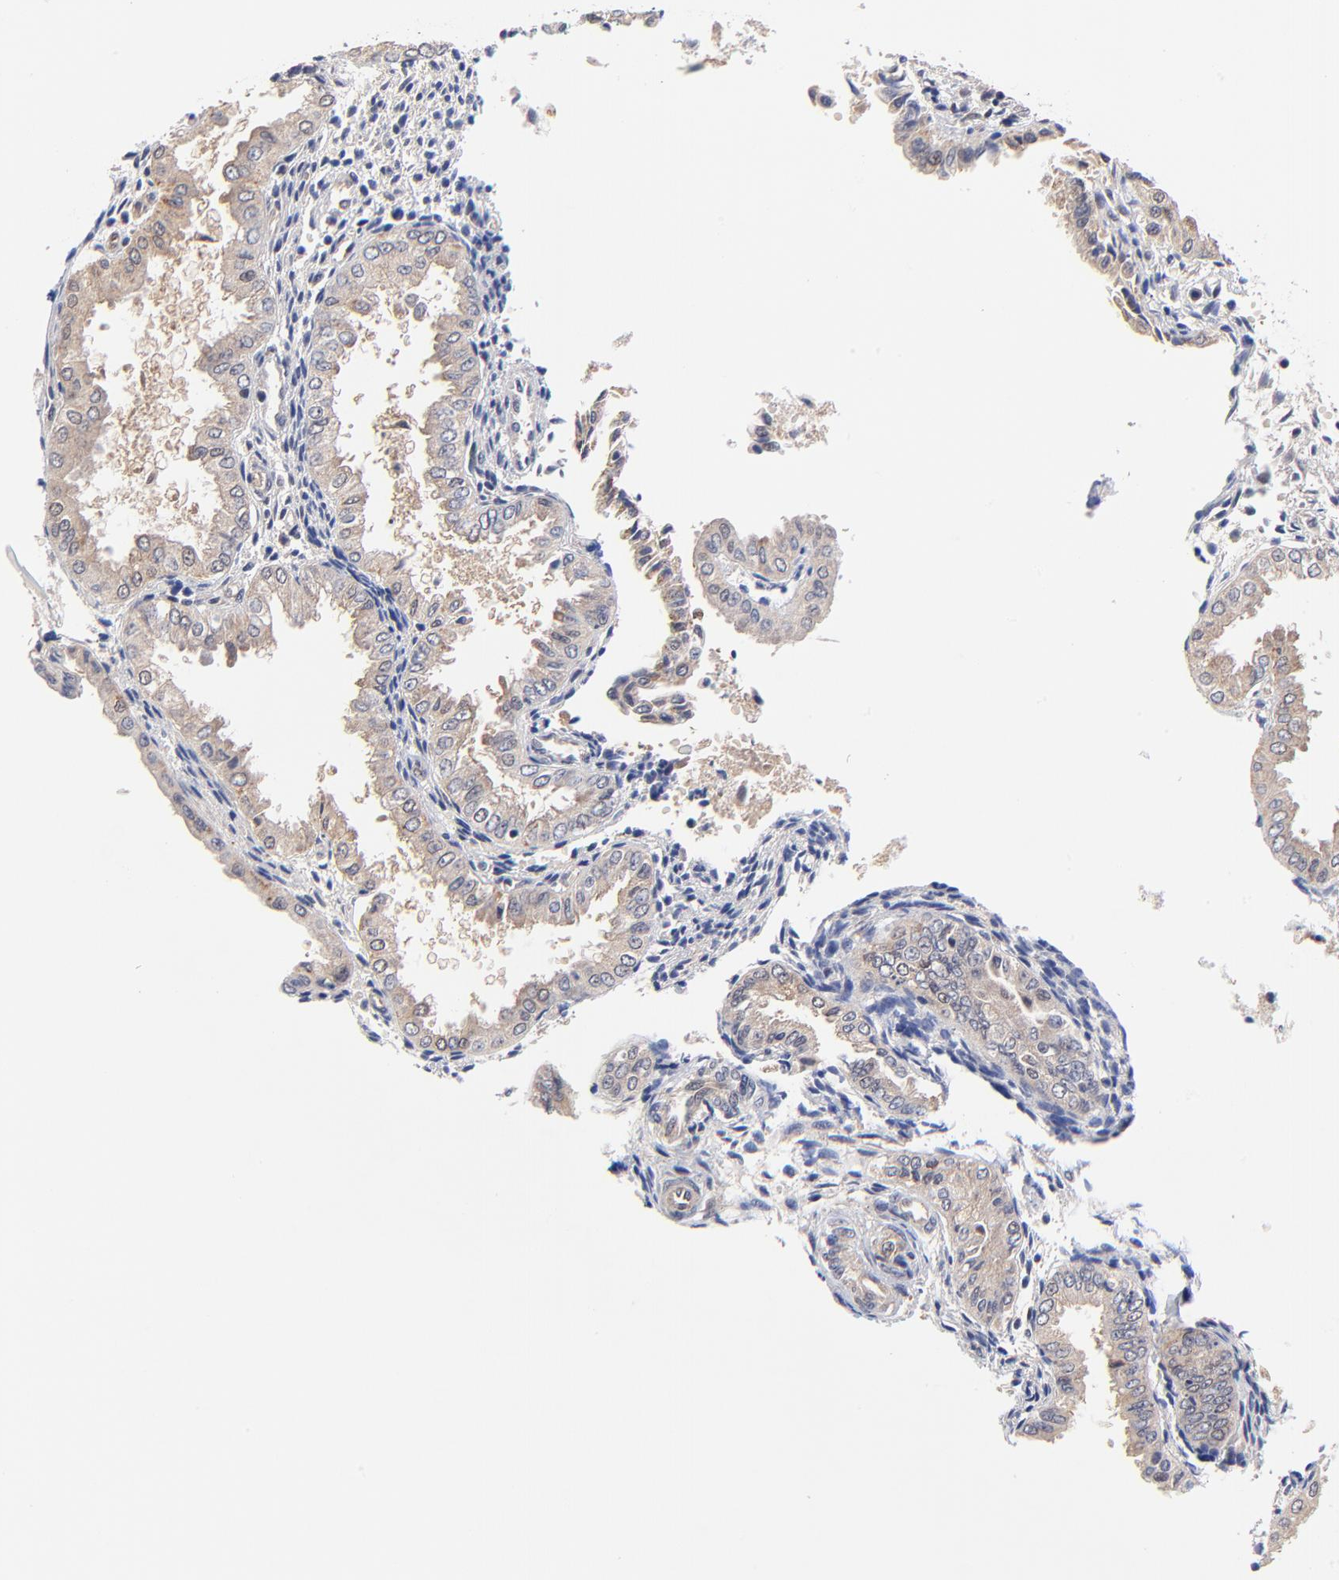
{"staining": {"intensity": "weak", "quantity": "<25%", "location": "nuclear"}, "tissue": "endometrium", "cell_type": "Cells in endometrial stroma", "image_type": "normal", "snomed": [{"axis": "morphology", "description": "Normal tissue, NOS"}, {"axis": "topography", "description": "Endometrium"}], "caption": "An immunohistochemistry (IHC) image of normal endometrium is shown. There is no staining in cells in endometrial stroma of endometrium. The staining is performed using DAB (3,3'-diaminobenzidine) brown chromogen with nuclei counter-stained in using hematoxylin.", "gene": "TXNL1", "patient": {"sex": "female", "age": 33}}